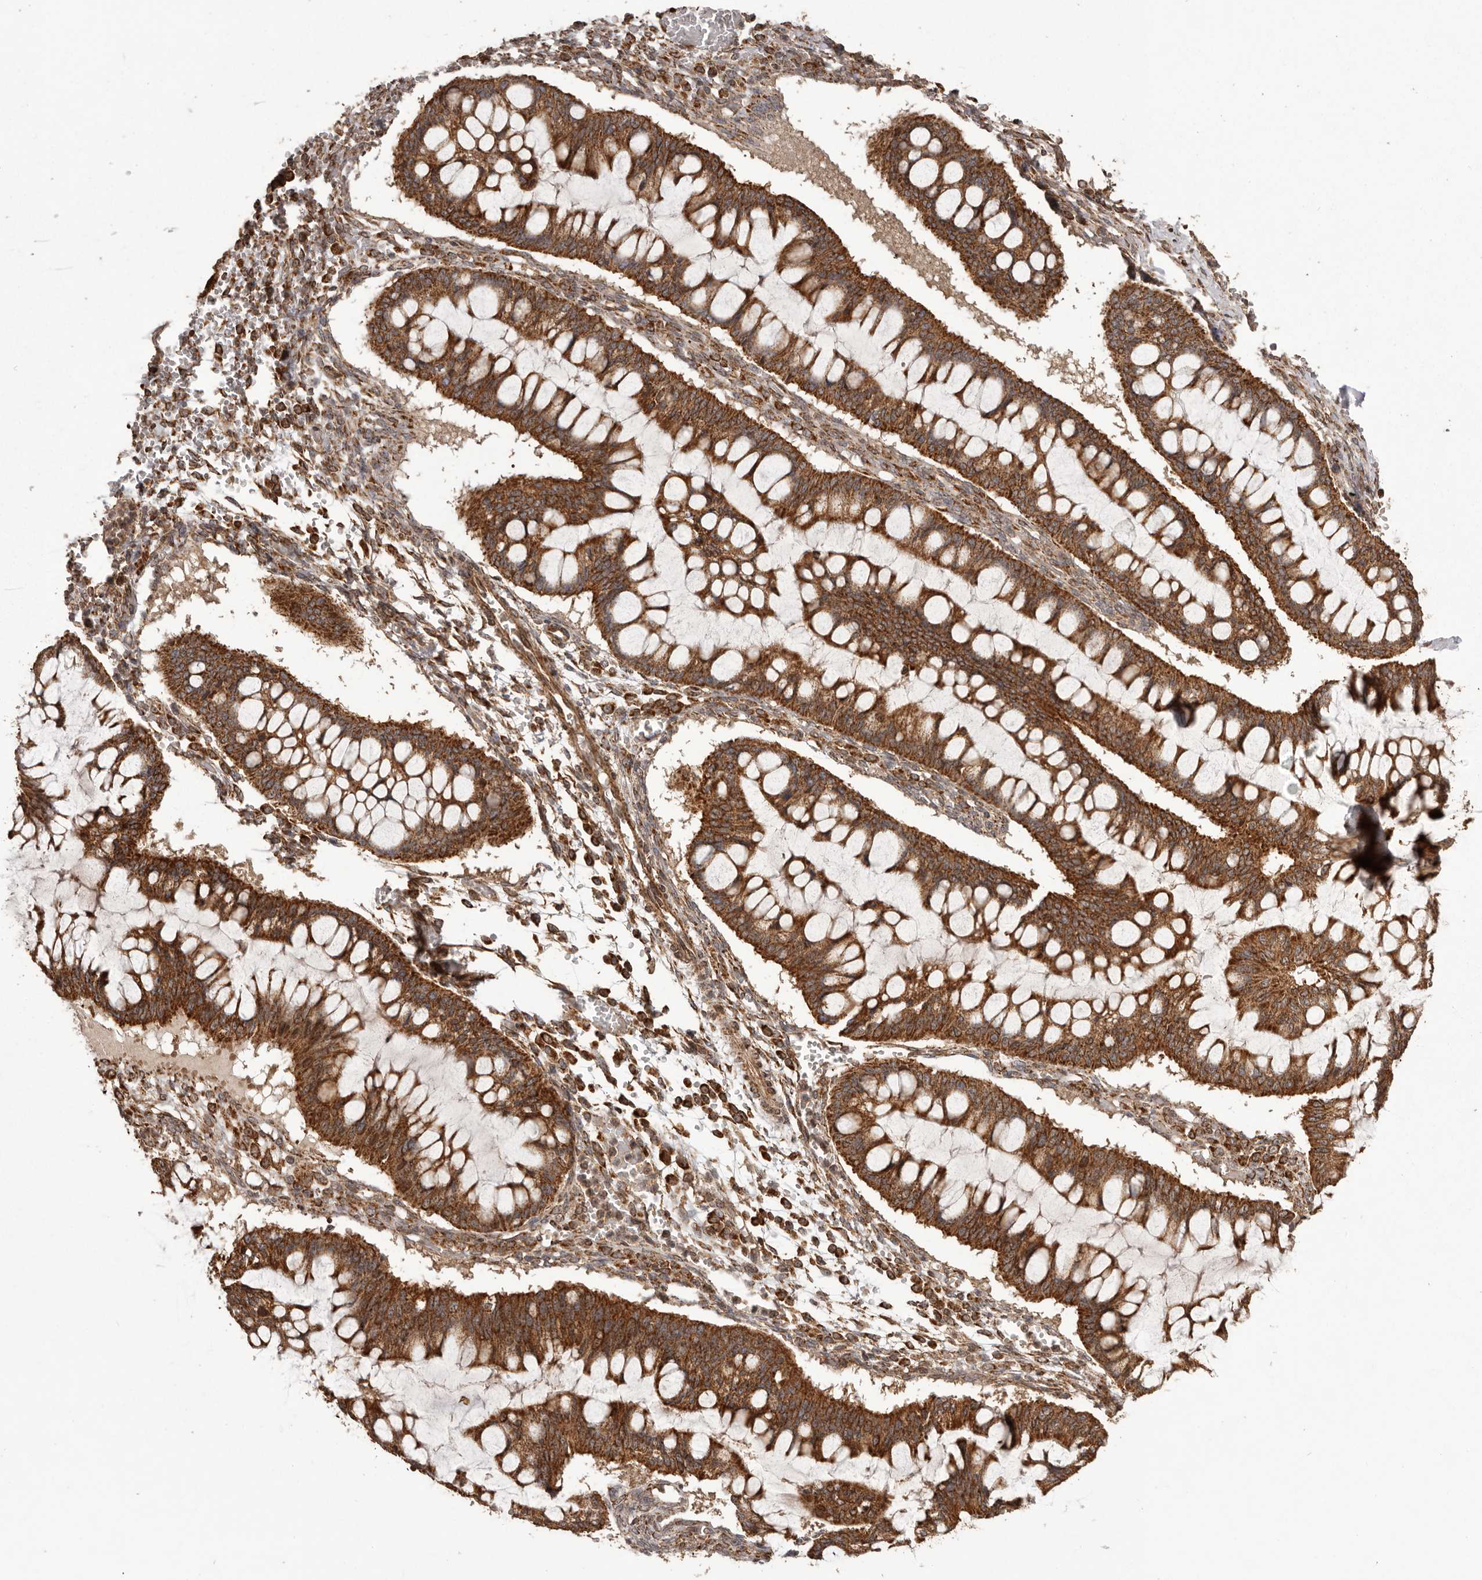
{"staining": {"intensity": "strong", "quantity": ">75%", "location": "cytoplasmic/membranous"}, "tissue": "ovarian cancer", "cell_type": "Tumor cells", "image_type": "cancer", "snomed": [{"axis": "morphology", "description": "Cystadenocarcinoma, mucinous, NOS"}, {"axis": "topography", "description": "Ovary"}], "caption": "Protein staining of ovarian mucinous cystadenocarcinoma tissue reveals strong cytoplasmic/membranous positivity in about >75% of tumor cells.", "gene": "CHRM2", "patient": {"sex": "female", "age": 73}}